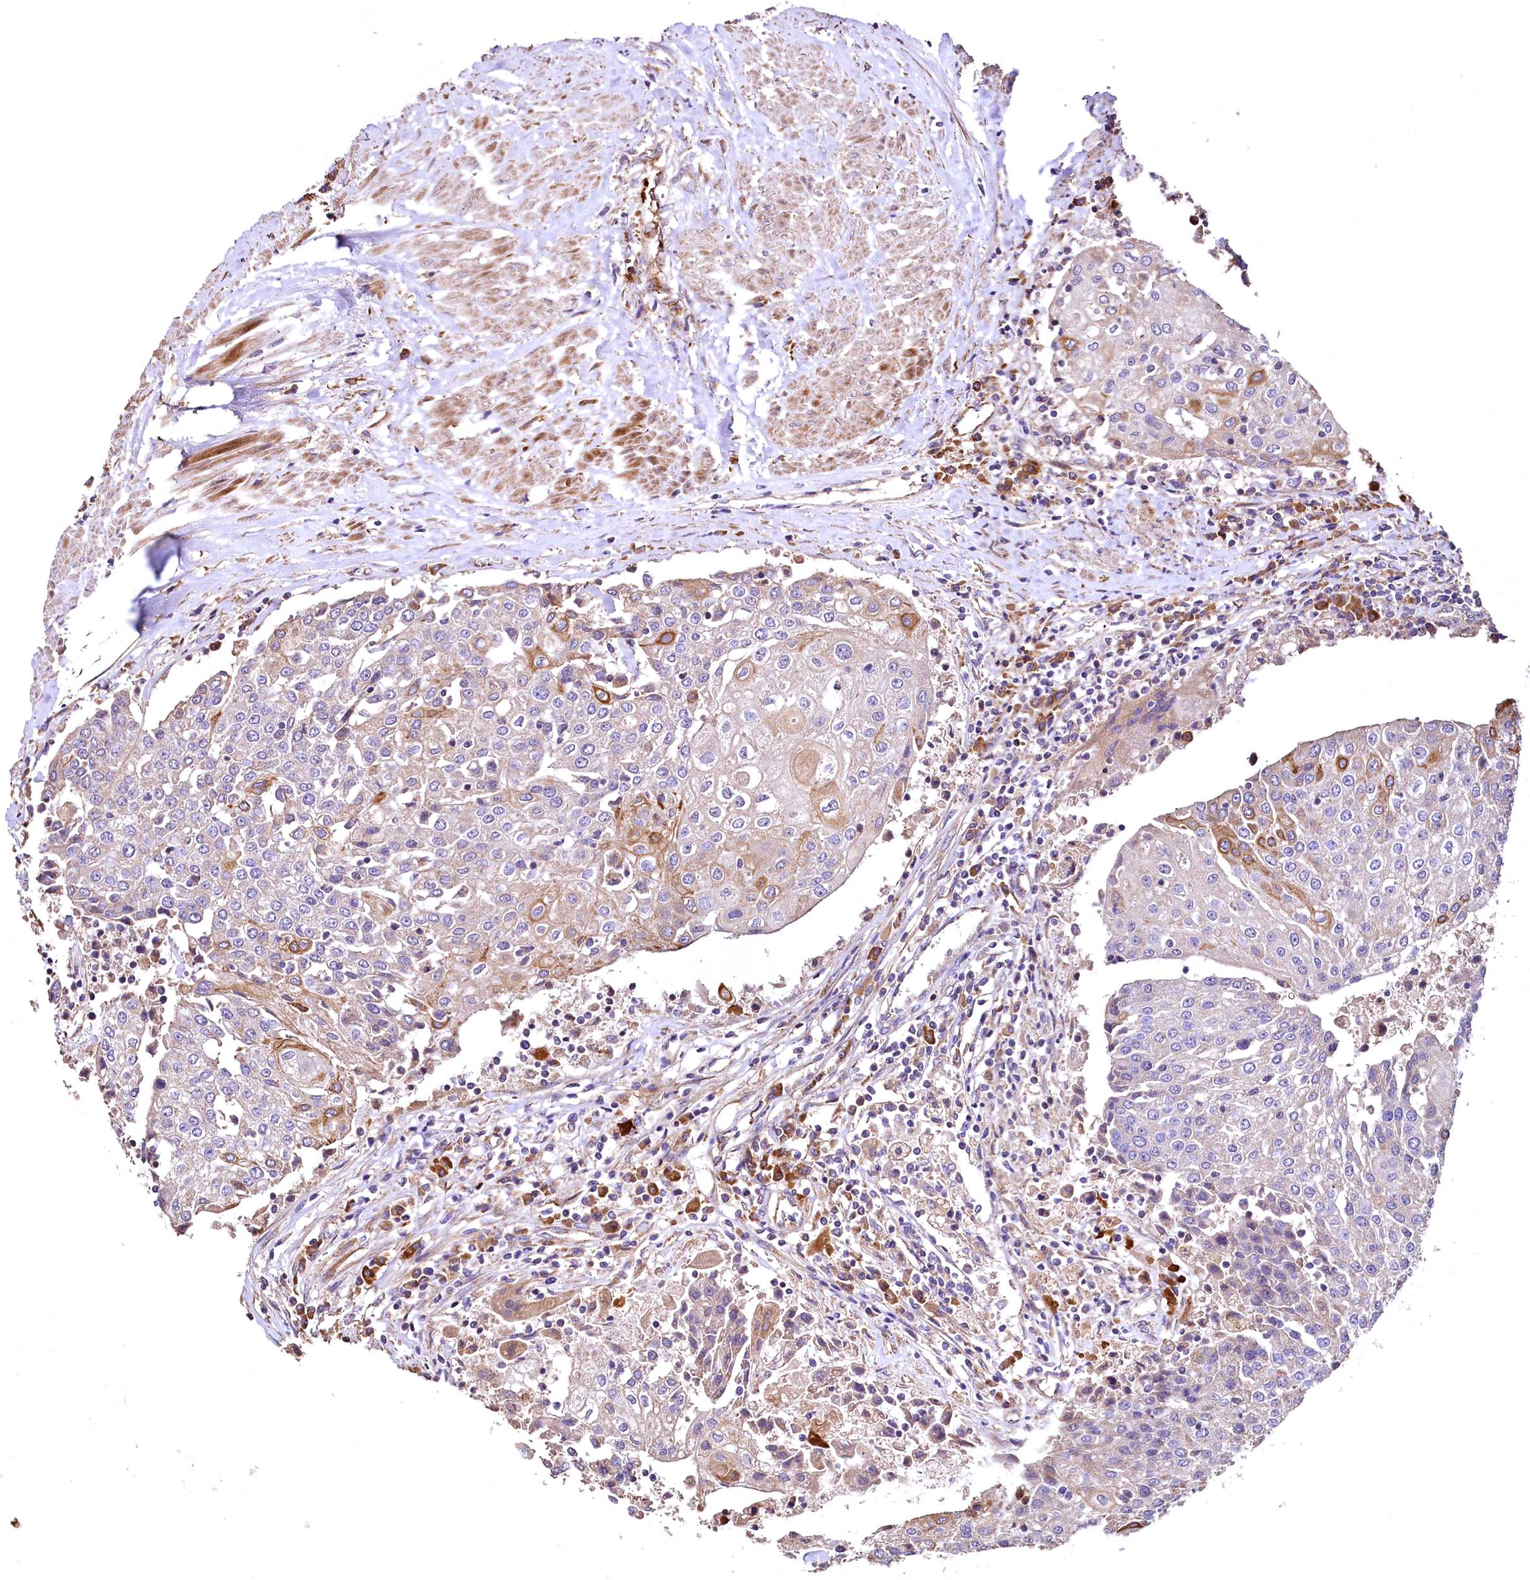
{"staining": {"intensity": "moderate", "quantity": "<25%", "location": "cytoplasmic/membranous"}, "tissue": "urothelial cancer", "cell_type": "Tumor cells", "image_type": "cancer", "snomed": [{"axis": "morphology", "description": "Urothelial carcinoma, High grade"}, {"axis": "topography", "description": "Urinary bladder"}], "caption": "Immunohistochemical staining of urothelial cancer shows low levels of moderate cytoplasmic/membranous staining in approximately <25% of tumor cells. Nuclei are stained in blue.", "gene": "RASSF1", "patient": {"sex": "female", "age": 85}}